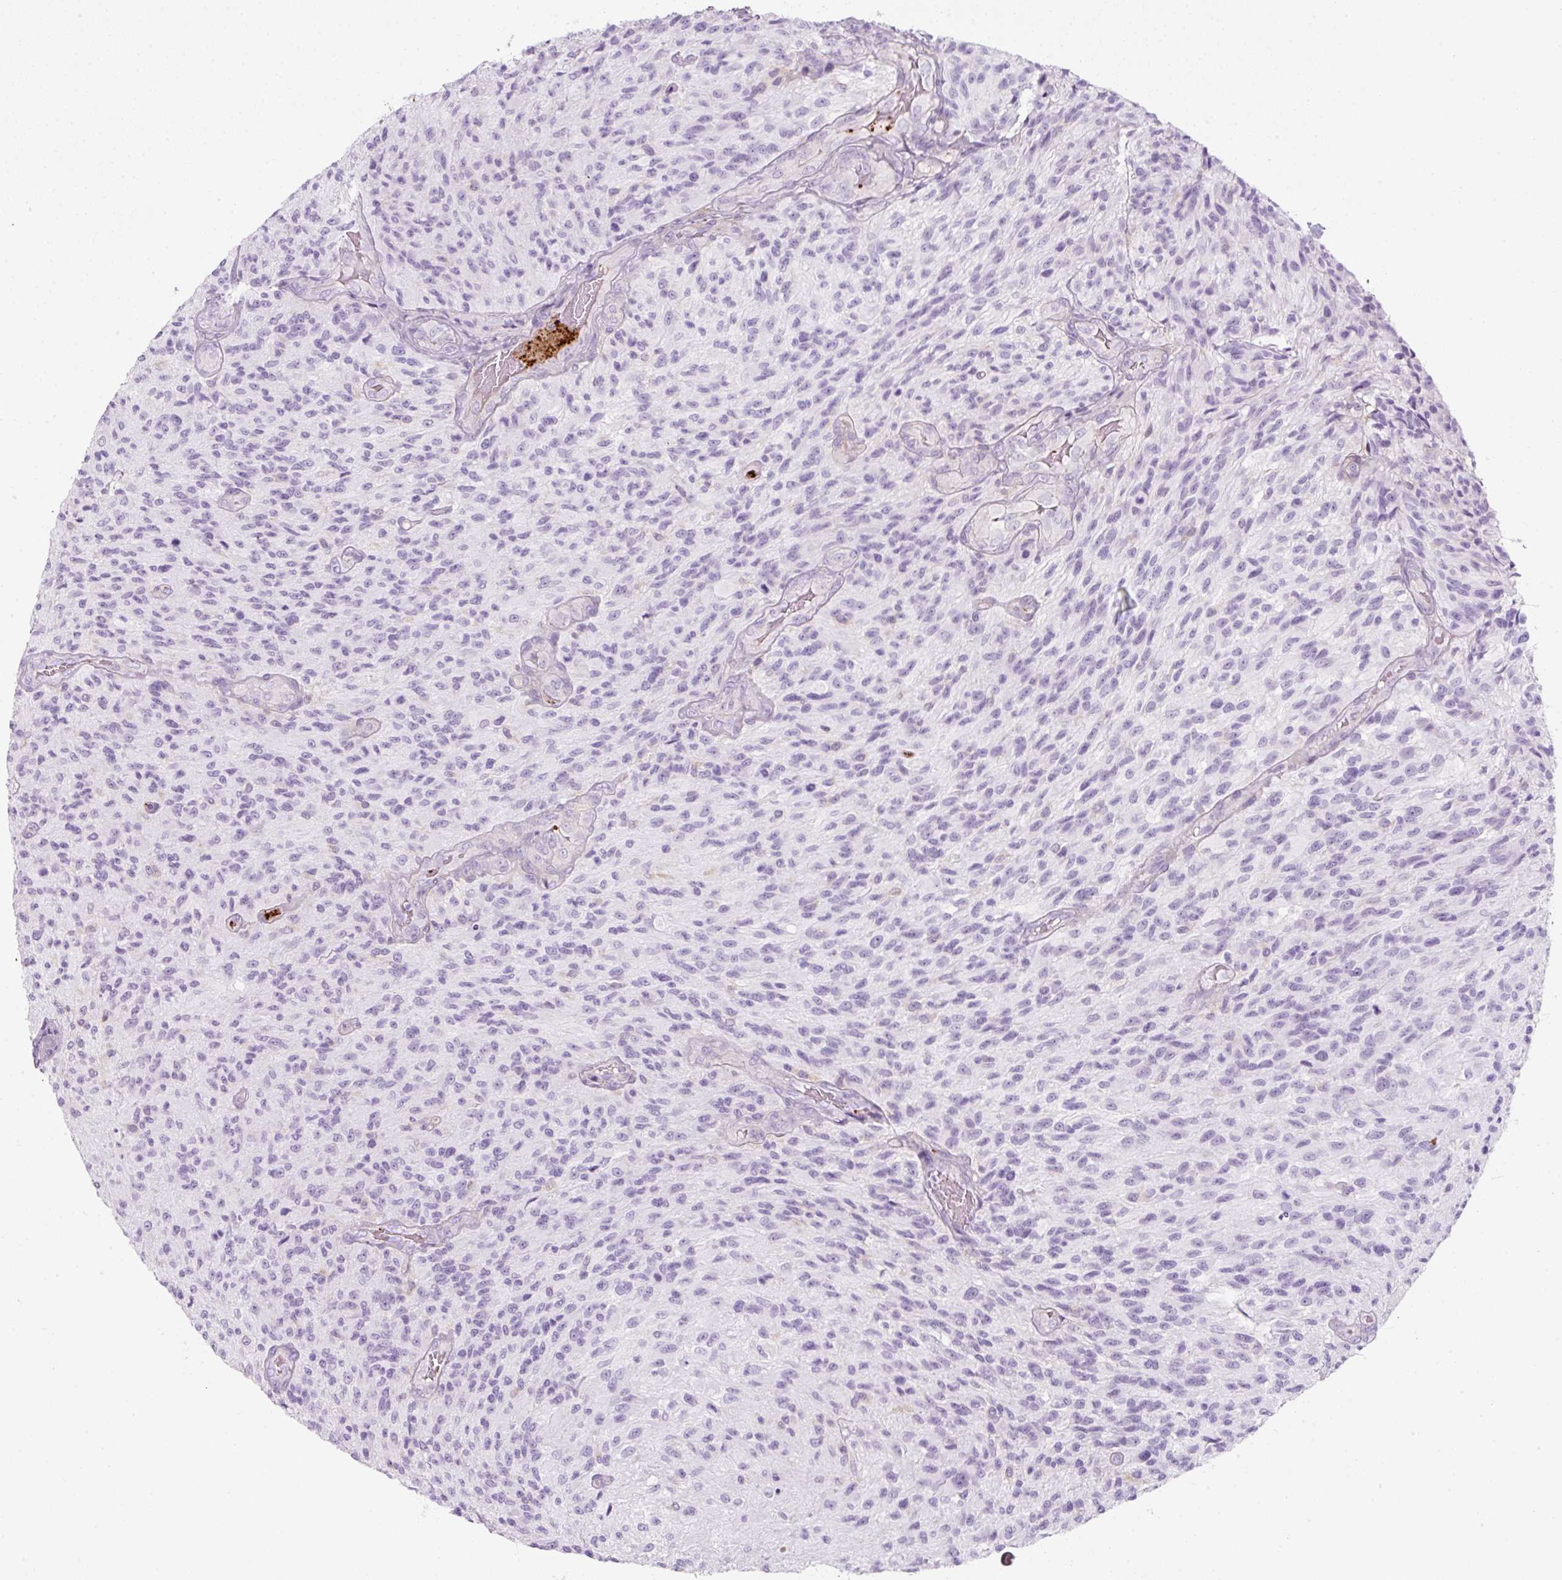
{"staining": {"intensity": "negative", "quantity": "none", "location": "none"}, "tissue": "glioma", "cell_type": "Tumor cells", "image_type": "cancer", "snomed": [{"axis": "morphology", "description": "Normal tissue, NOS"}, {"axis": "morphology", "description": "Glioma, malignant, High grade"}, {"axis": "topography", "description": "Cerebral cortex"}], "caption": "The histopathology image exhibits no significant staining in tumor cells of glioma.", "gene": "PF4V1", "patient": {"sex": "male", "age": 56}}